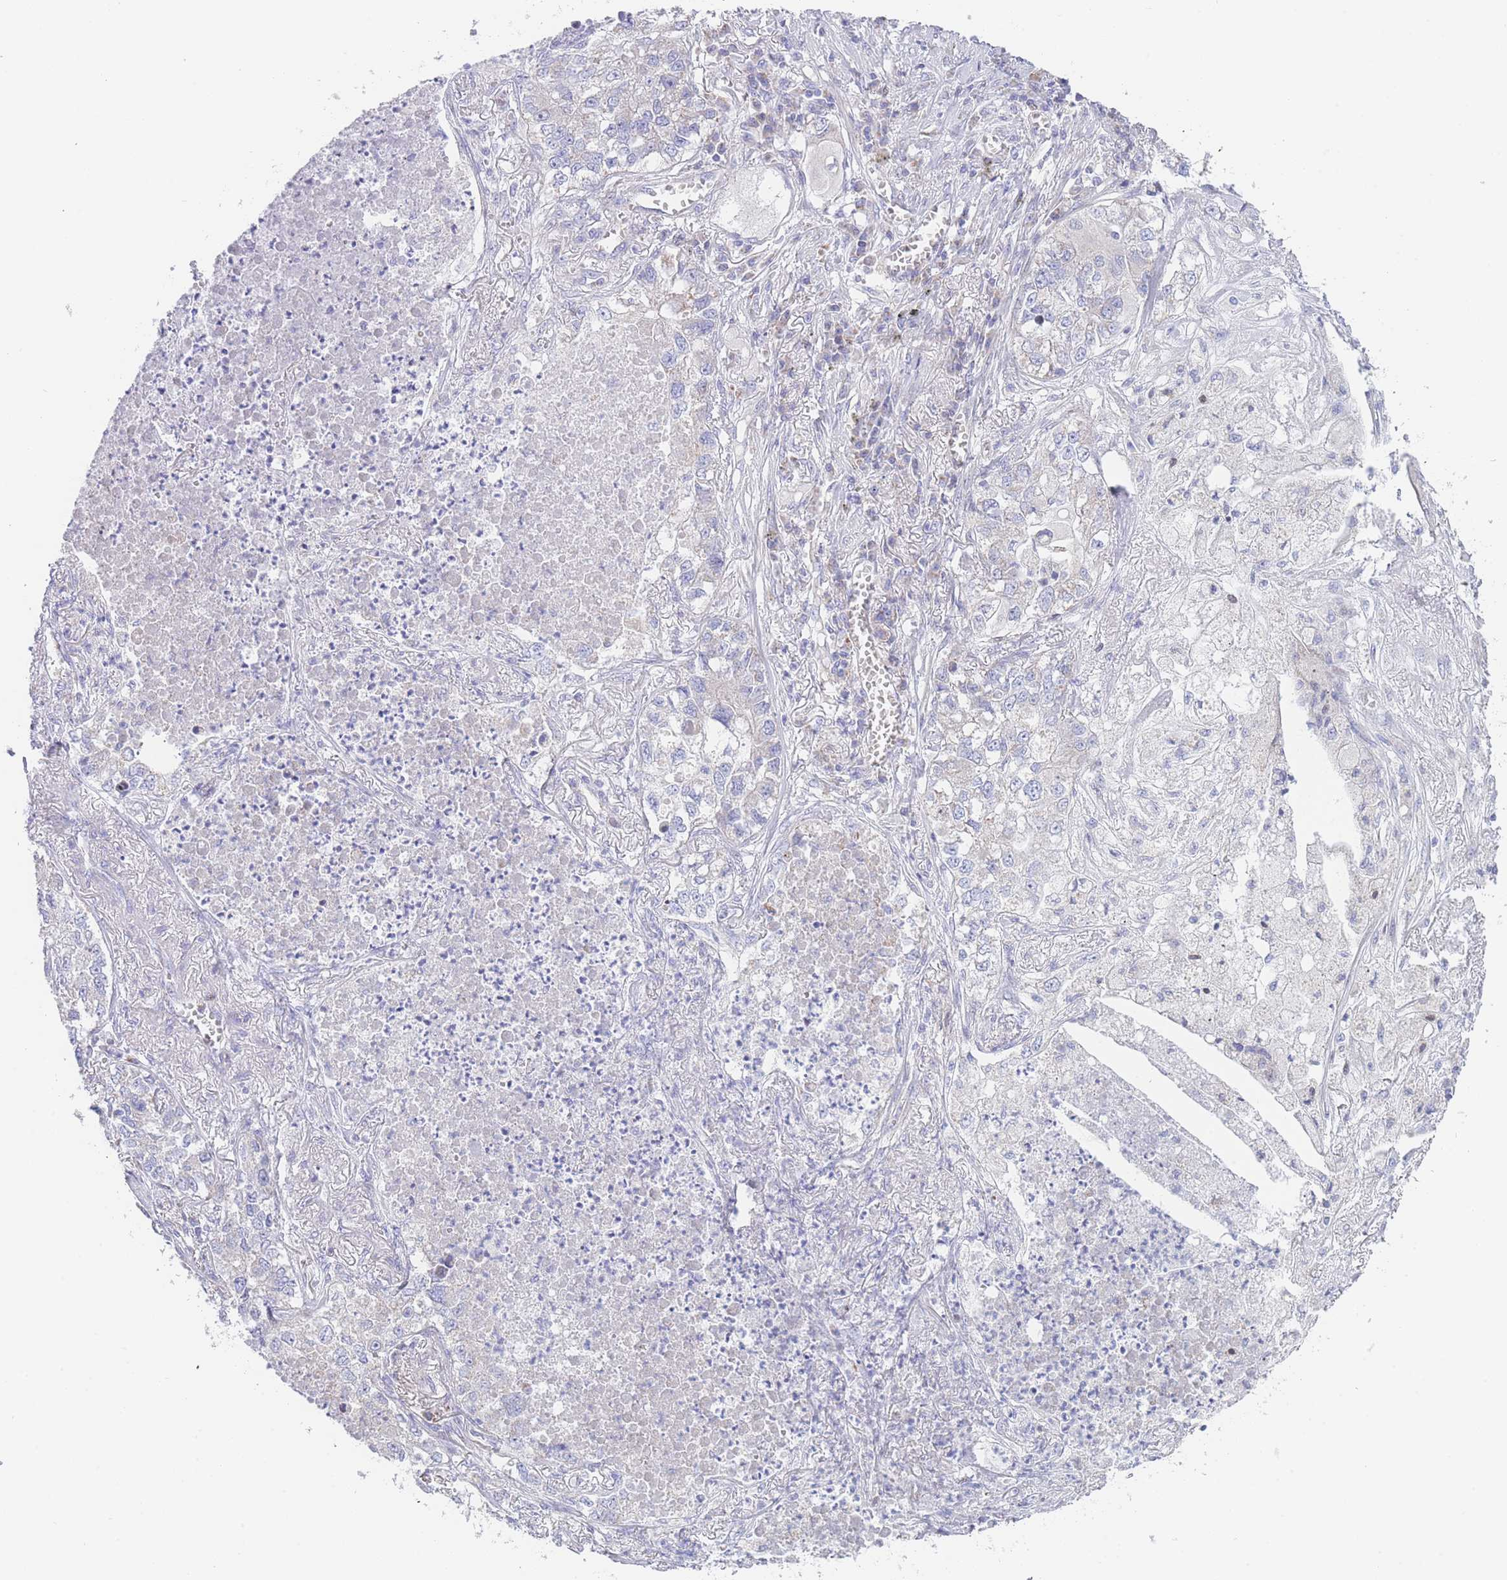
{"staining": {"intensity": "negative", "quantity": "none", "location": "none"}, "tissue": "lung cancer", "cell_type": "Tumor cells", "image_type": "cancer", "snomed": [{"axis": "morphology", "description": "Adenocarcinoma, NOS"}, {"axis": "topography", "description": "Lung"}], "caption": "This micrograph is of lung adenocarcinoma stained with IHC to label a protein in brown with the nuclei are counter-stained blue. There is no staining in tumor cells. (Brightfield microscopy of DAB IHC at high magnification).", "gene": "GPAM", "patient": {"sex": "male", "age": 49}}